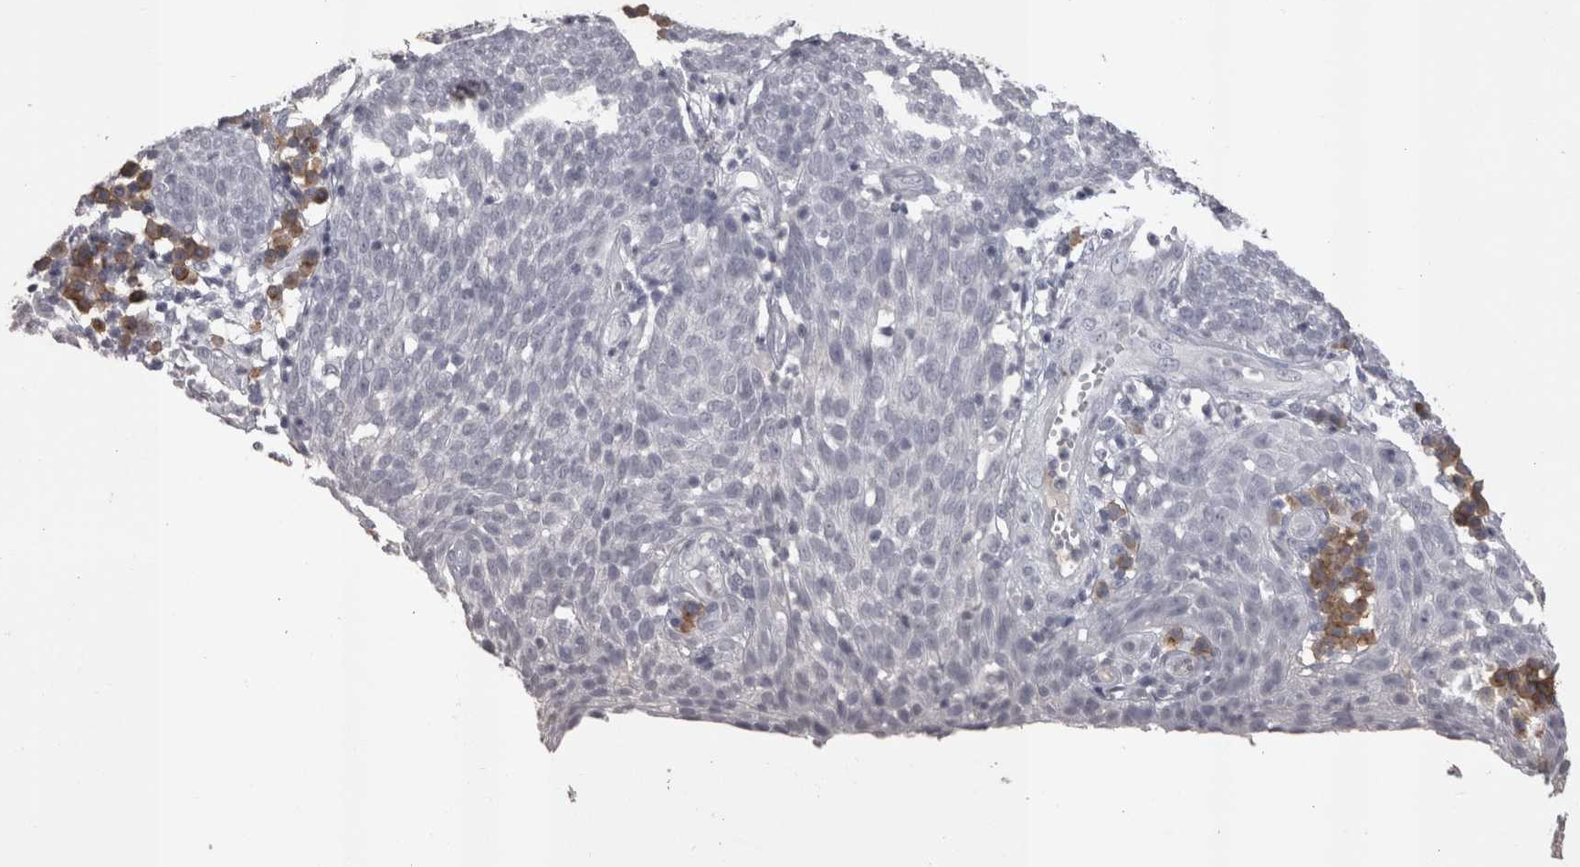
{"staining": {"intensity": "negative", "quantity": "none", "location": "none"}, "tissue": "cervical cancer", "cell_type": "Tumor cells", "image_type": "cancer", "snomed": [{"axis": "morphology", "description": "Squamous cell carcinoma, NOS"}, {"axis": "topography", "description": "Cervix"}], "caption": "IHC of squamous cell carcinoma (cervical) demonstrates no positivity in tumor cells. Nuclei are stained in blue.", "gene": "LAX1", "patient": {"sex": "female", "age": 34}}